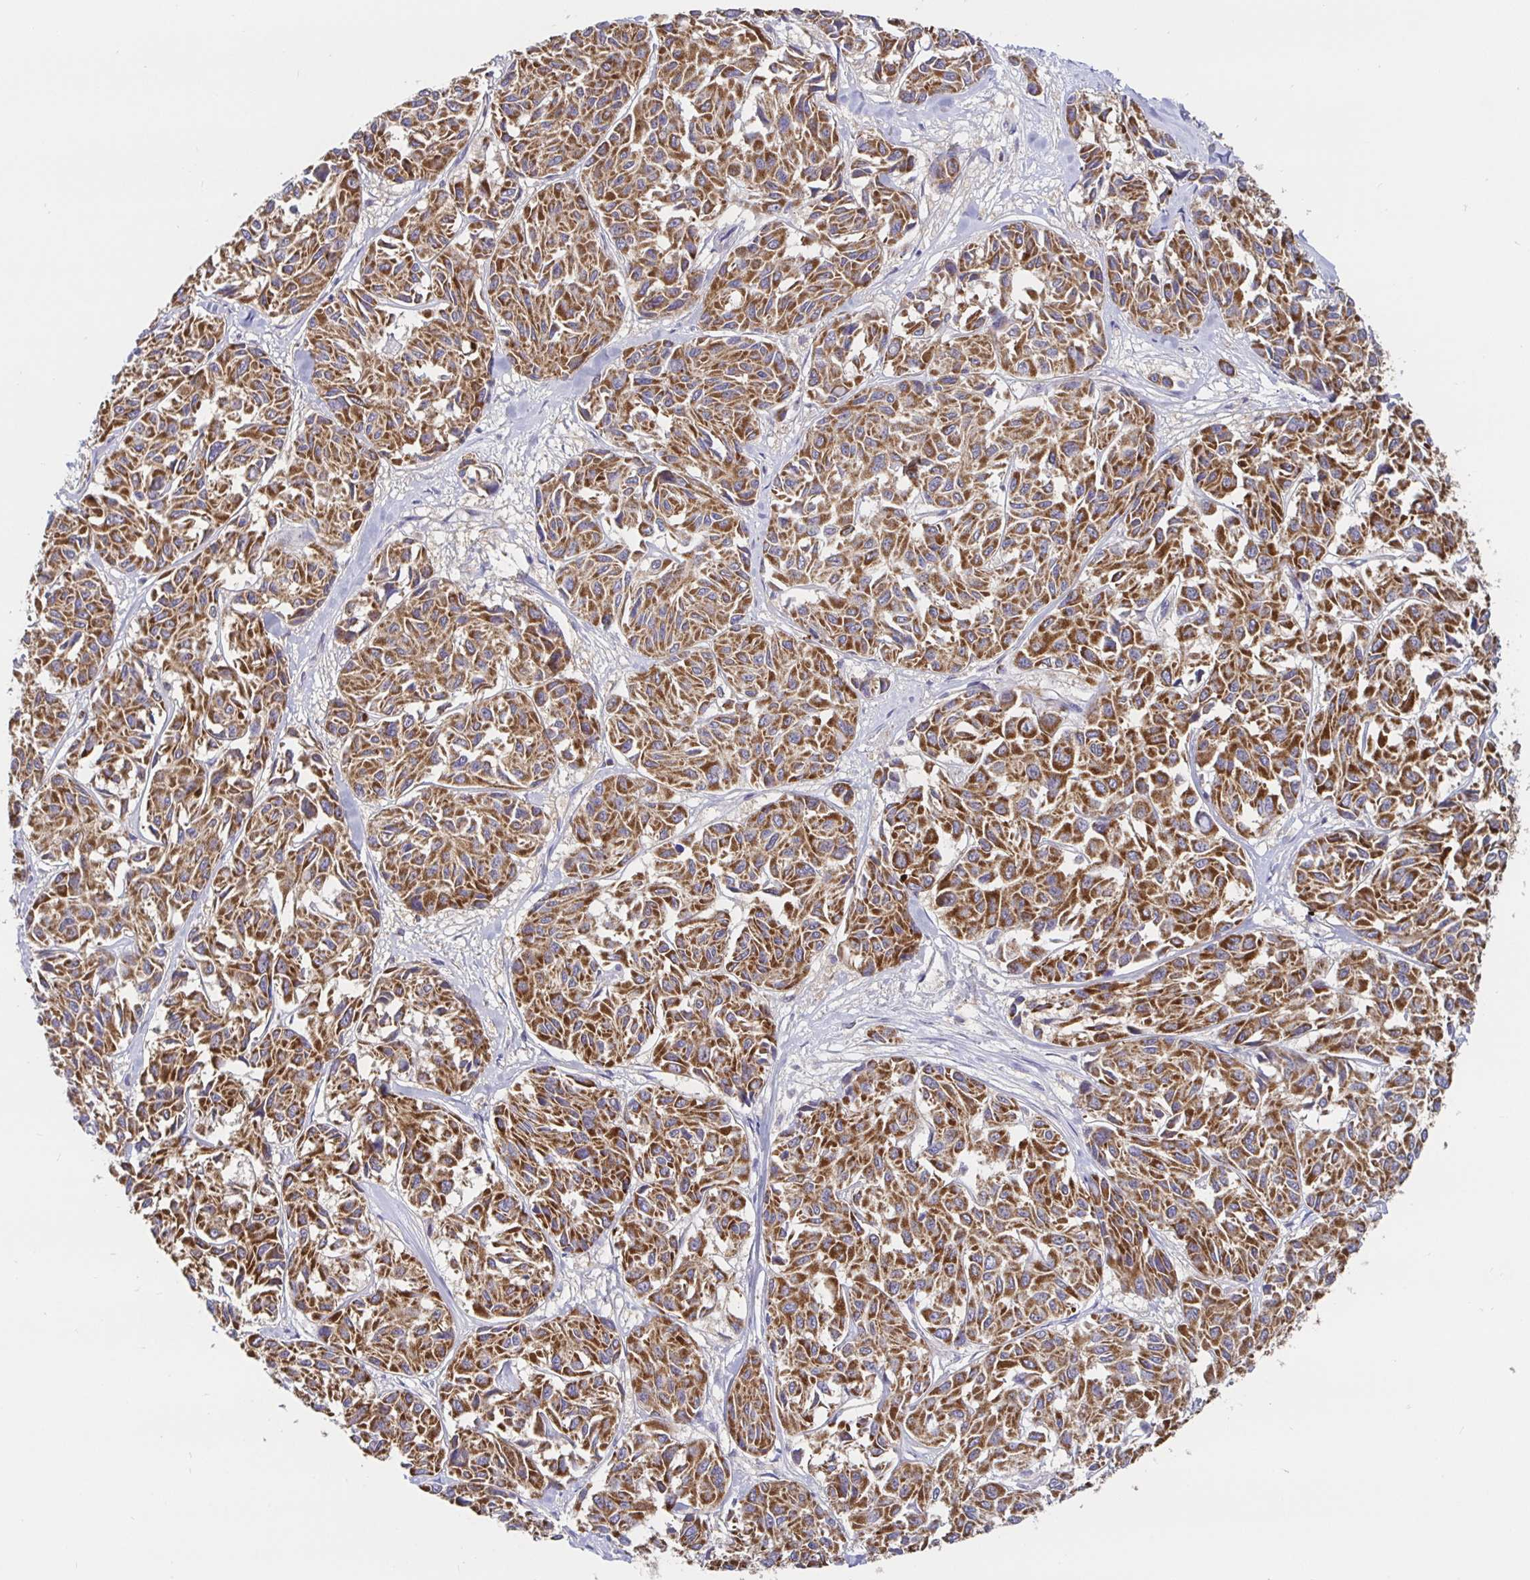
{"staining": {"intensity": "strong", "quantity": ">75%", "location": "cytoplasmic/membranous"}, "tissue": "melanoma", "cell_type": "Tumor cells", "image_type": "cancer", "snomed": [{"axis": "morphology", "description": "Malignant melanoma, NOS"}, {"axis": "topography", "description": "Skin"}], "caption": "This micrograph demonstrates melanoma stained with immunohistochemistry to label a protein in brown. The cytoplasmic/membranous of tumor cells show strong positivity for the protein. Nuclei are counter-stained blue.", "gene": "PRDX3", "patient": {"sex": "female", "age": 66}}